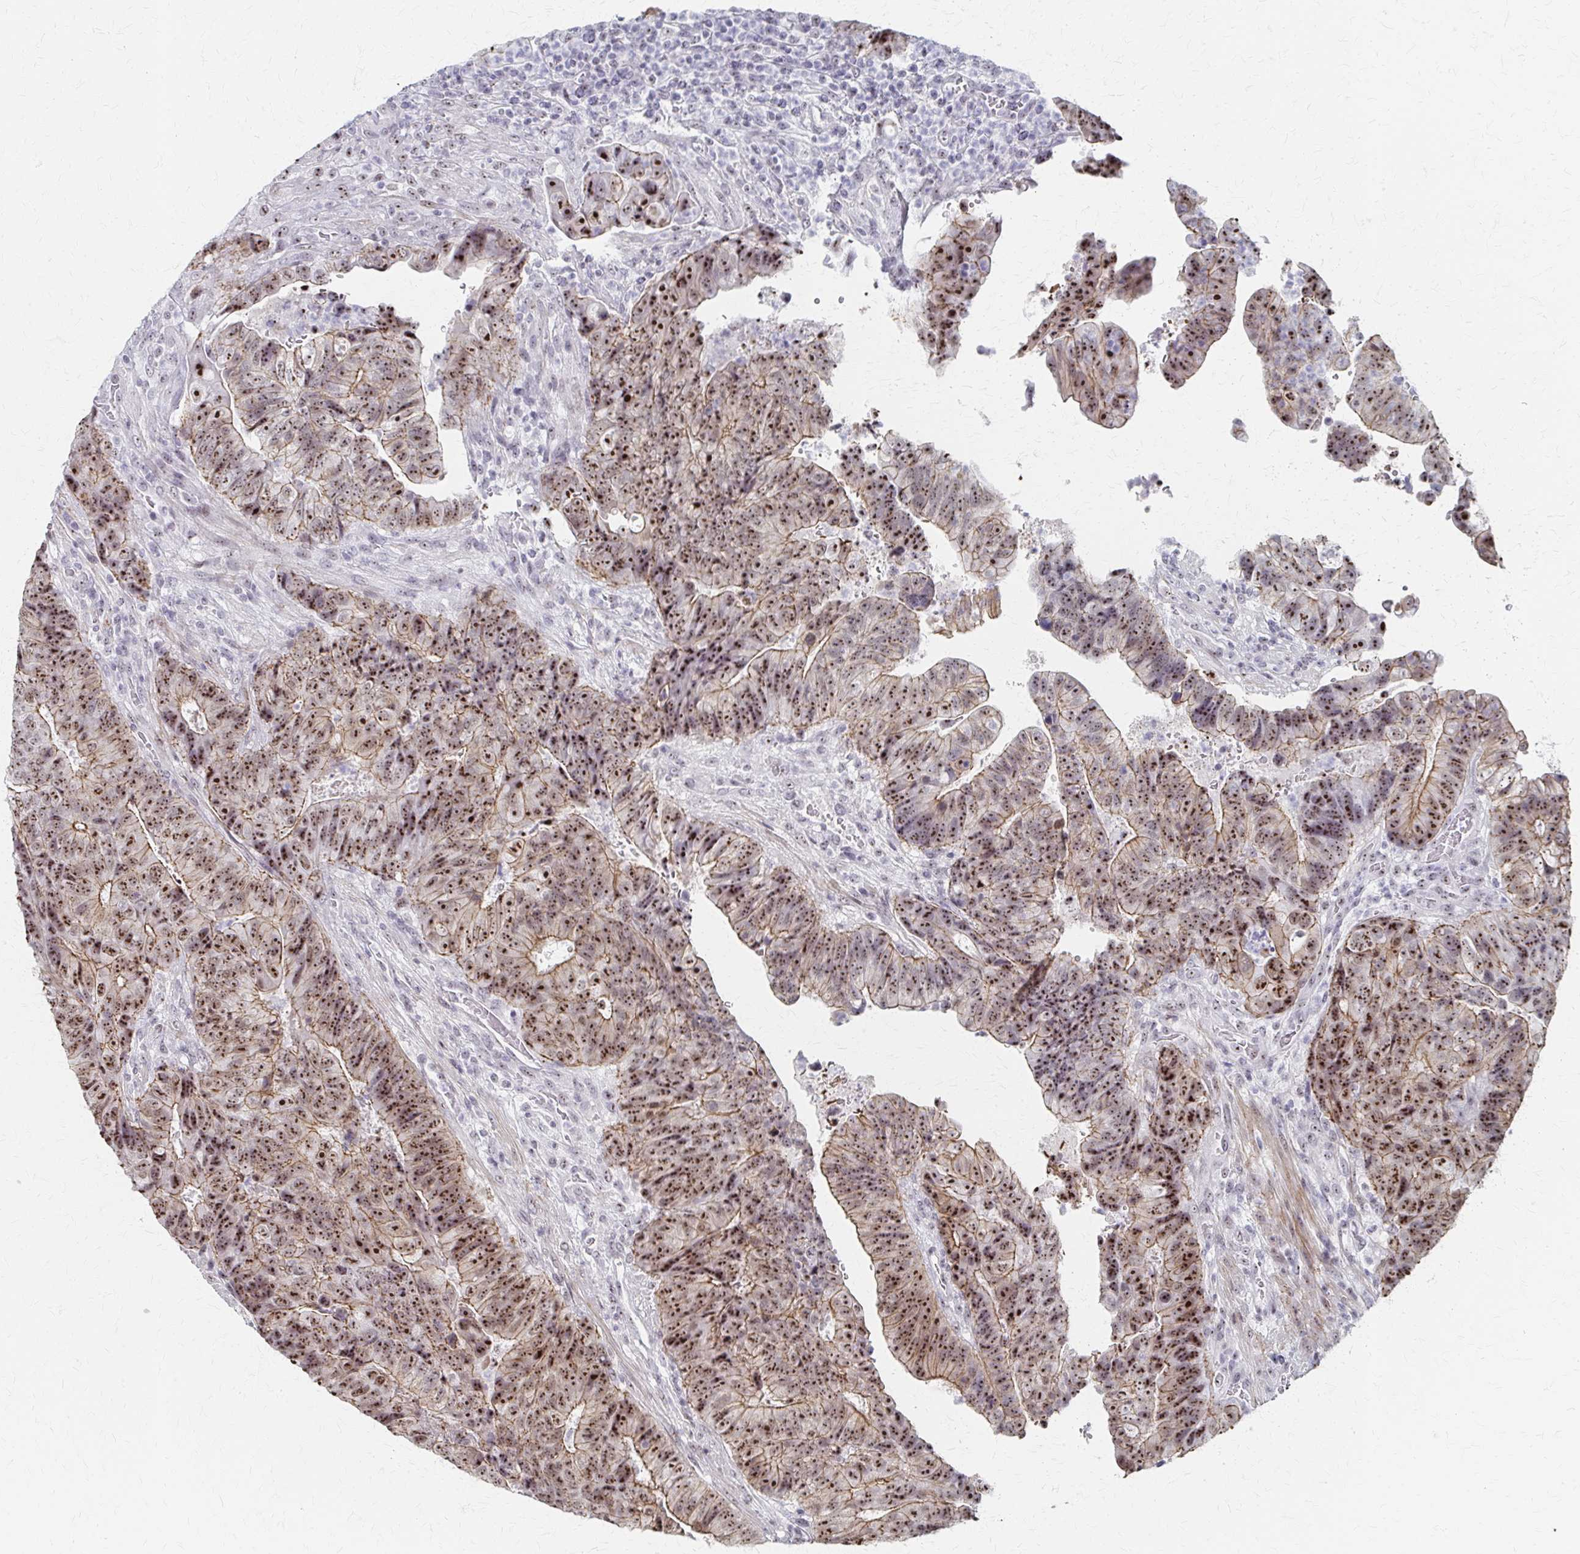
{"staining": {"intensity": "moderate", "quantity": ">75%", "location": "cytoplasmic/membranous,nuclear"}, "tissue": "colorectal cancer", "cell_type": "Tumor cells", "image_type": "cancer", "snomed": [{"axis": "morphology", "description": "Normal tissue, NOS"}, {"axis": "morphology", "description": "Adenocarcinoma, NOS"}, {"axis": "topography", "description": "Colon"}], "caption": "Human colorectal cancer stained with a protein marker demonstrates moderate staining in tumor cells.", "gene": "PES1", "patient": {"sex": "female", "age": 48}}